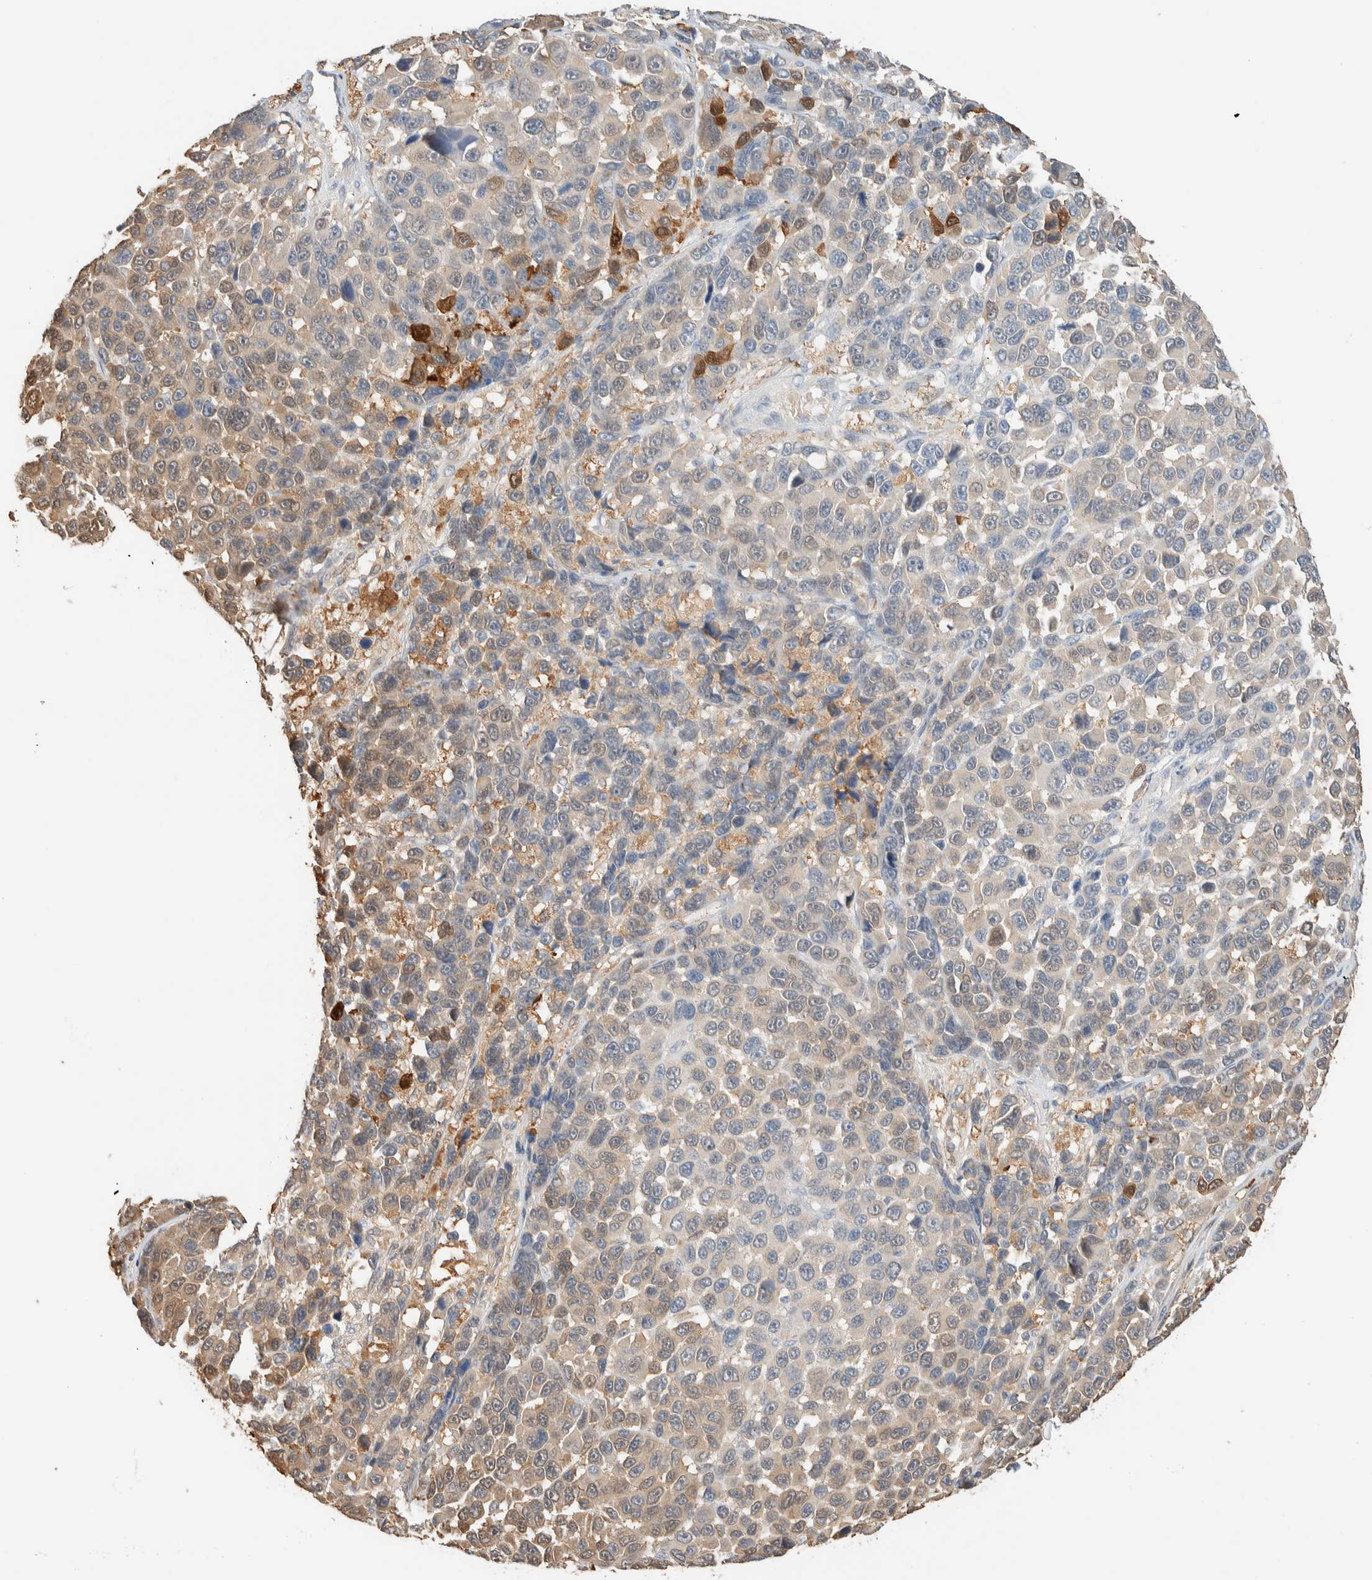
{"staining": {"intensity": "weak", "quantity": "<25%", "location": "cytoplasmic/membranous"}, "tissue": "melanoma", "cell_type": "Tumor cells", "image_type": "cancer", "snomed": [{"axis": "morphology", "description": "Malignant melanoma, NOS"}, {"axis": "topography", "description": "Skin"}], "caption": "Melanoma was stained to show a protein in brown. There is no significant positivity in tumor cells. (Immunohistochemistry (ihc), brightfield microscopy, high magnification).", "gene": "SETD4", "patient": {"sex": "male", "age": 53}}